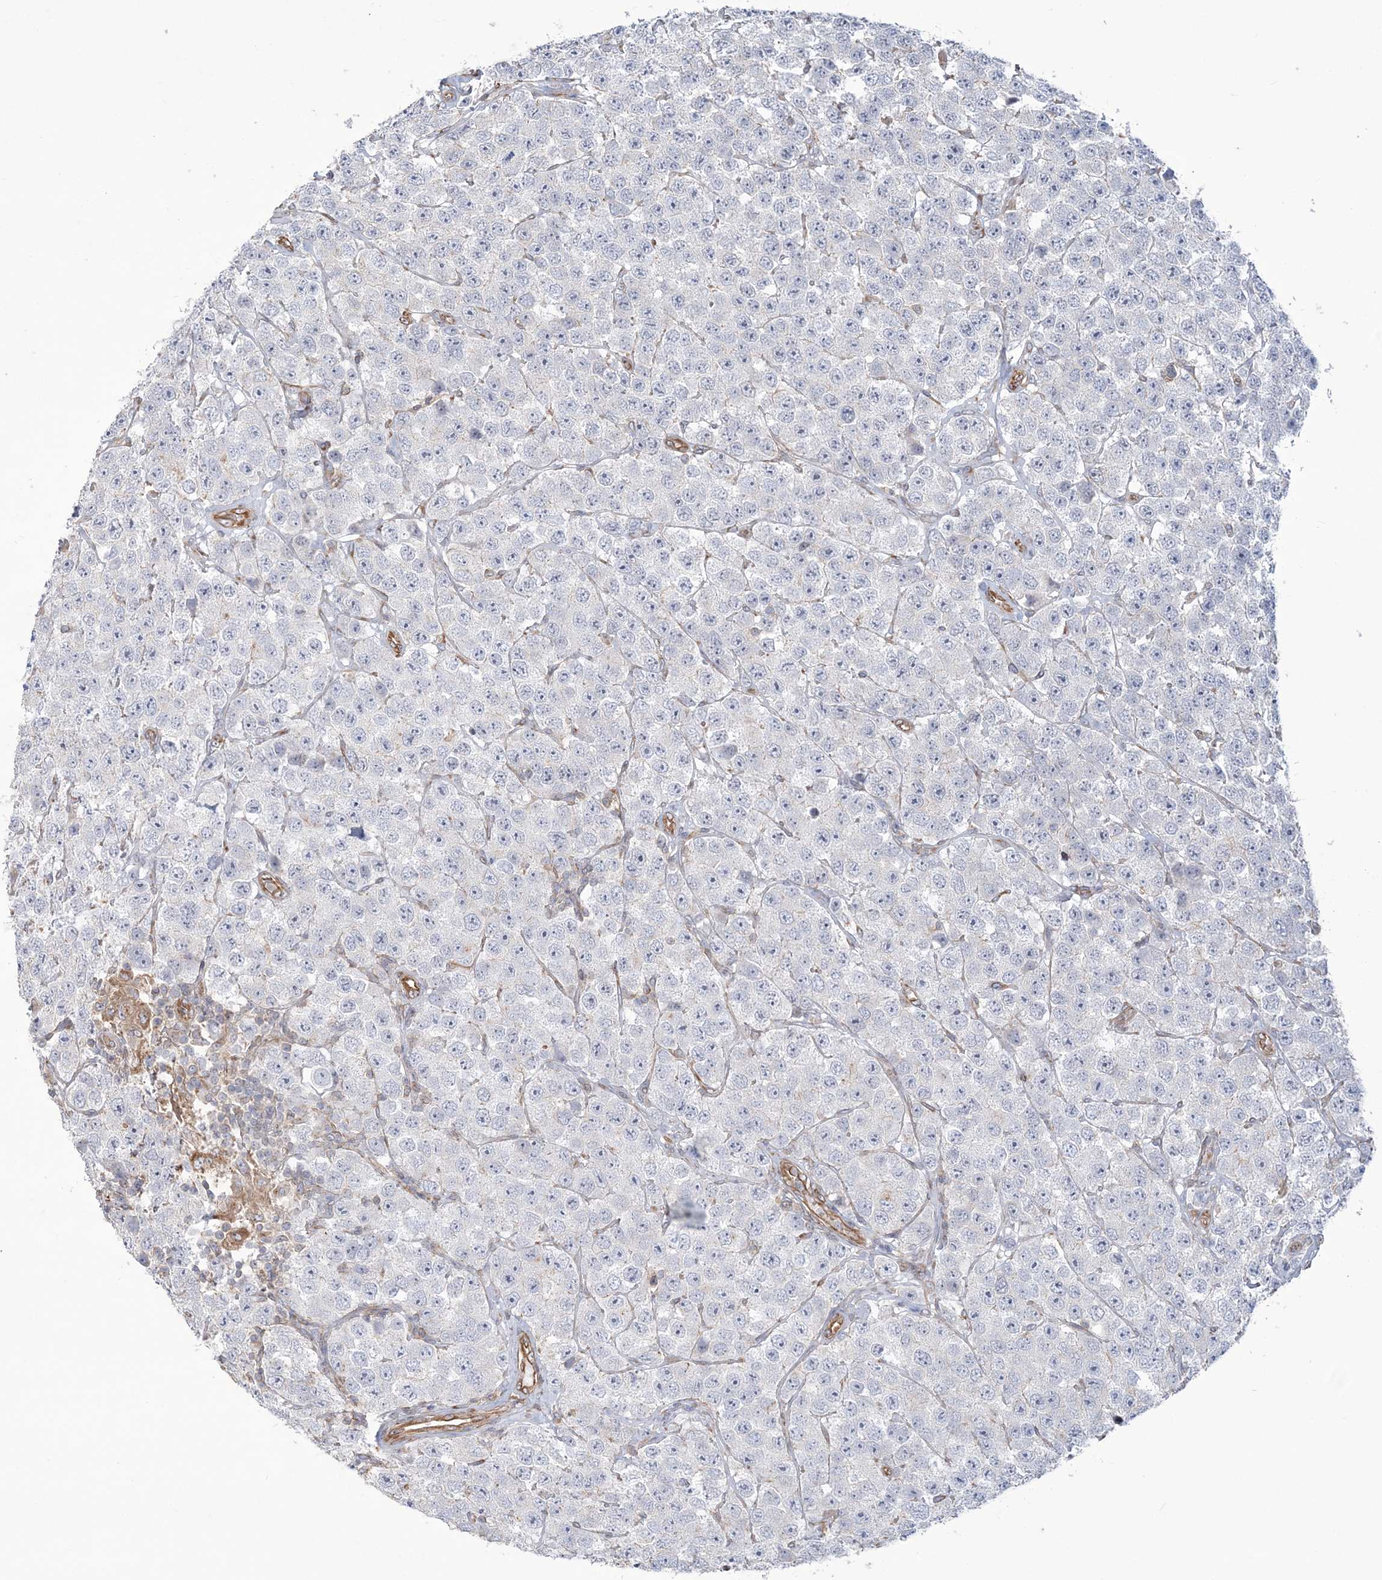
{"staining": {"intensity": "negative", "quantity": "none", "location": "none"}, "tissue": "testis cancer", "cell_type": "Tumor cells", "image_type": "cancer", "snomed": [{"axis": "morphology", "description": "Seminoma, NOS"}, {"axis": "topography", "description": "Testis"}], "caption": "Tumor cells show no significant protein positivity in testis cancer.", "gene": "ZNF821", "patient": {"sex": "male", "age": 28}}